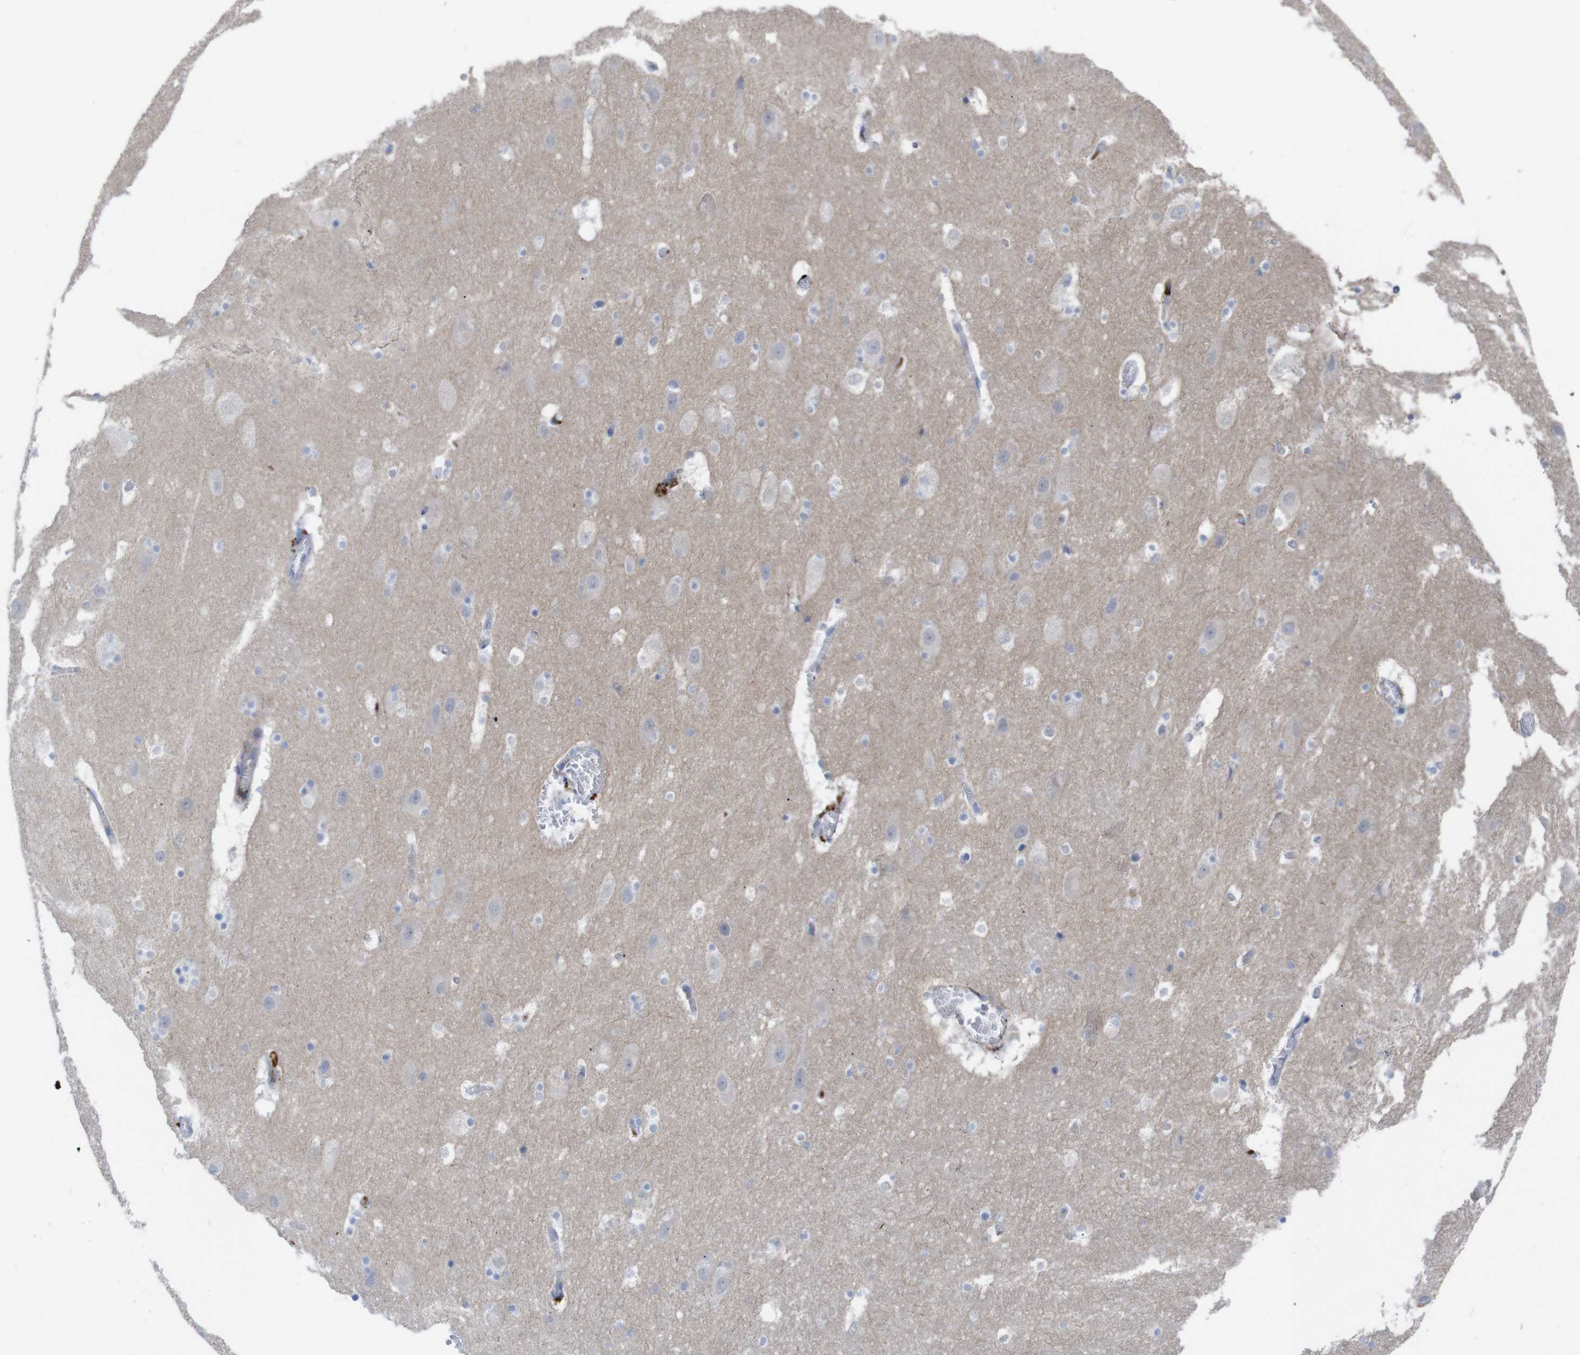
{"staining": {"intensity": "weak", "quantity": "<25%", "location": "cytoplasmic/membranous"}, "tissue": "hippocampus", "cell_type": "Glial cells", "image_type": "normal", "snomed": [{"axis": "morphology", "description": "Normal tissue, NOS"}, {"axis": "topography", "description": "Hippocampus"}], "caption": "The histopathology image demonstrates no staining of glial cells in normal hippocampus. (DAB (3,3'-diaminobenzidine) immunohistochemistry, high magnification).", "gene": "C5AR1", "patient": {"sex": "male", "age": 45}}